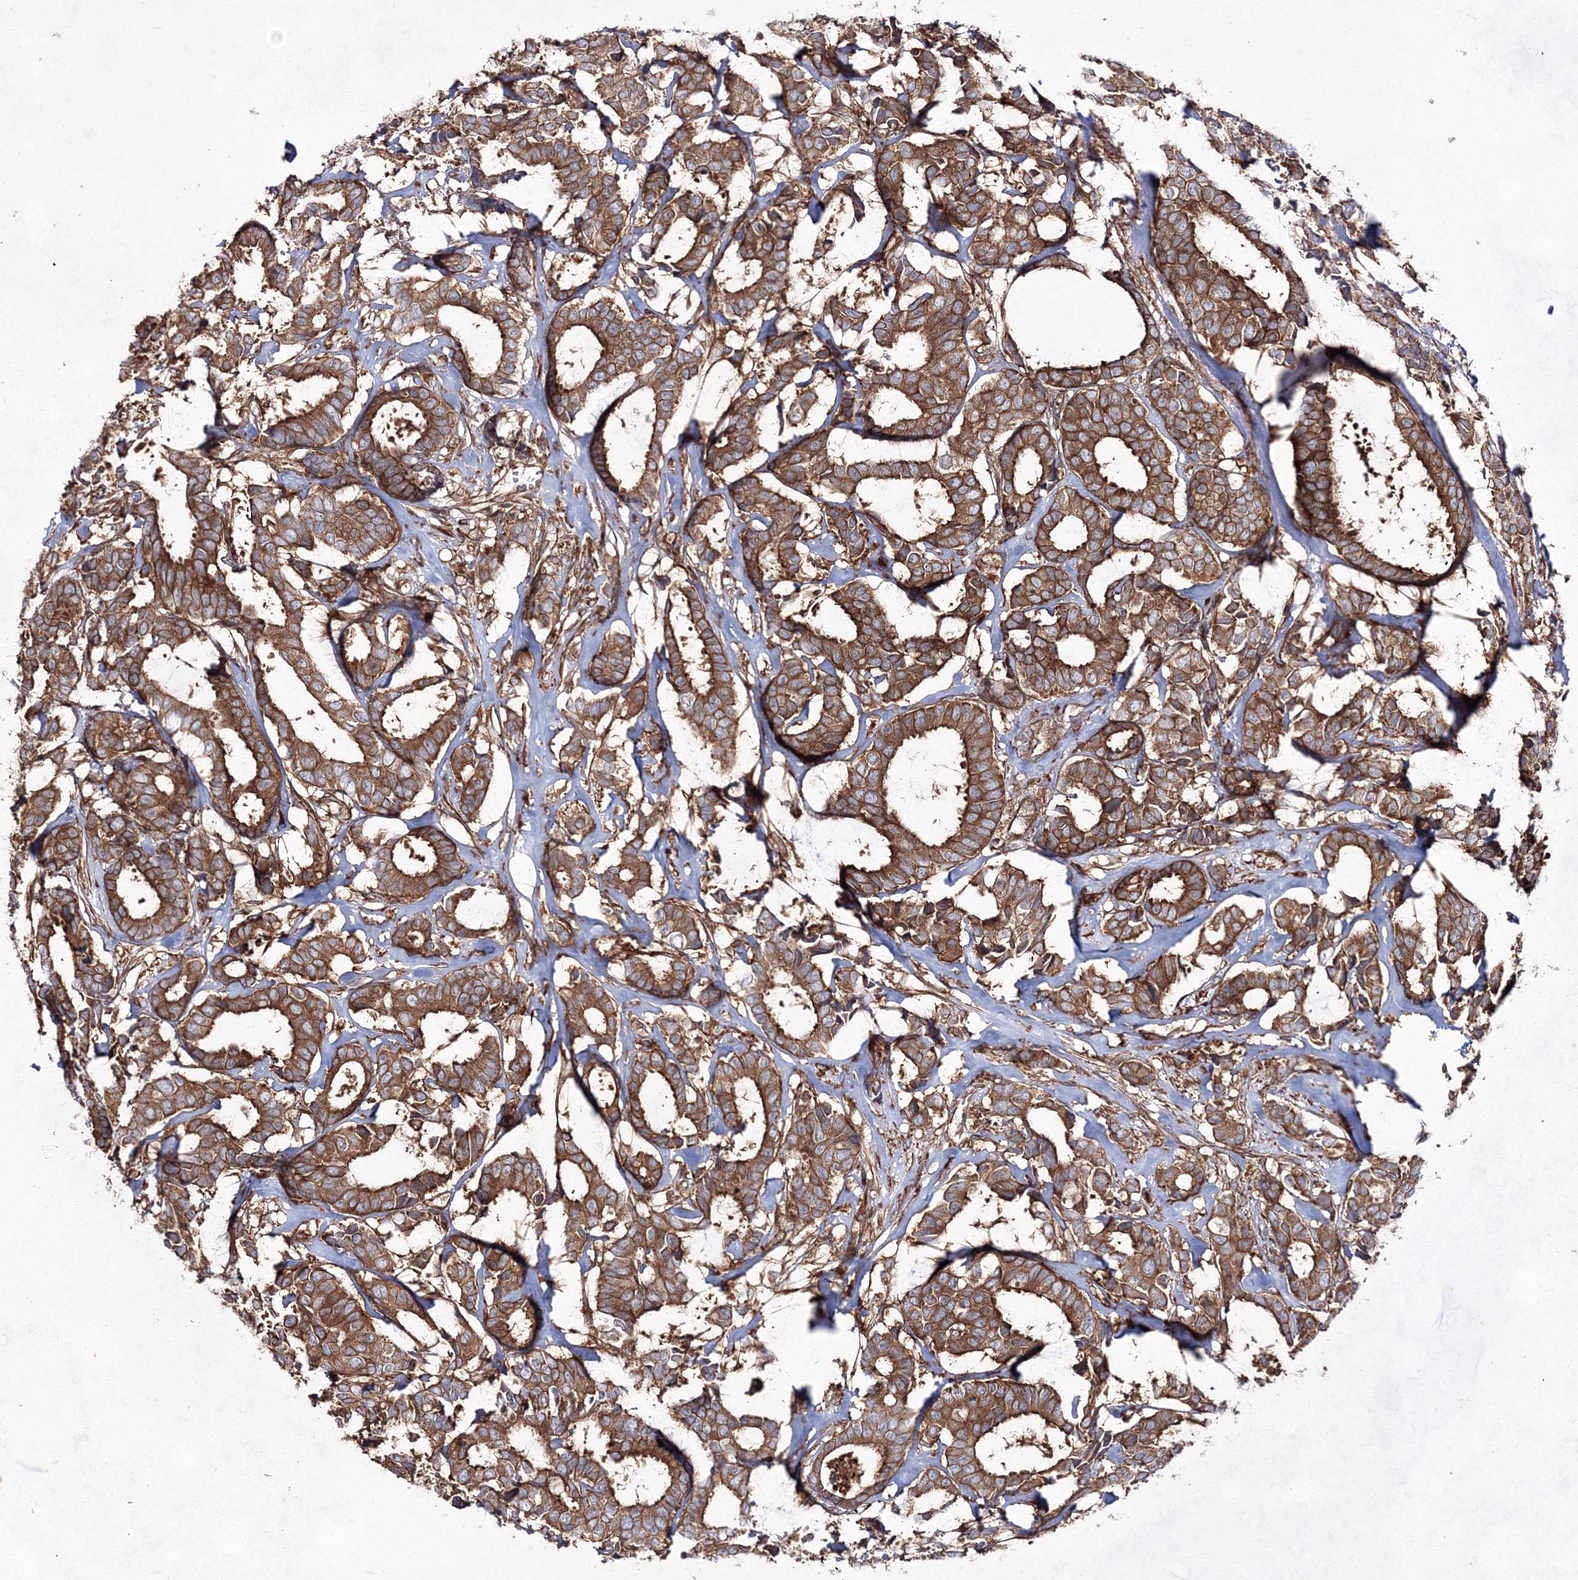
{"staining": {"intensity": "moderate", "quantity": ">75%", "location": "cytoplasmic/membranous"}, "tissue": "breast cancer", "cell_type": "Tumor cells", "image_type": "cancer", "snomed": [{"axis": "morphology", "description": "Duct carcinoma"}, {"axis": "topography", "description": "Breast"}], "caption": "There is medium levels of moderate cytoplasmic/membranous staining in tumor cells of breast cancer, as demonstrated by immunohistochemical staining (brown color).", "gene": "EXOC6", "patient": {"sex": "female", "age": 87}}